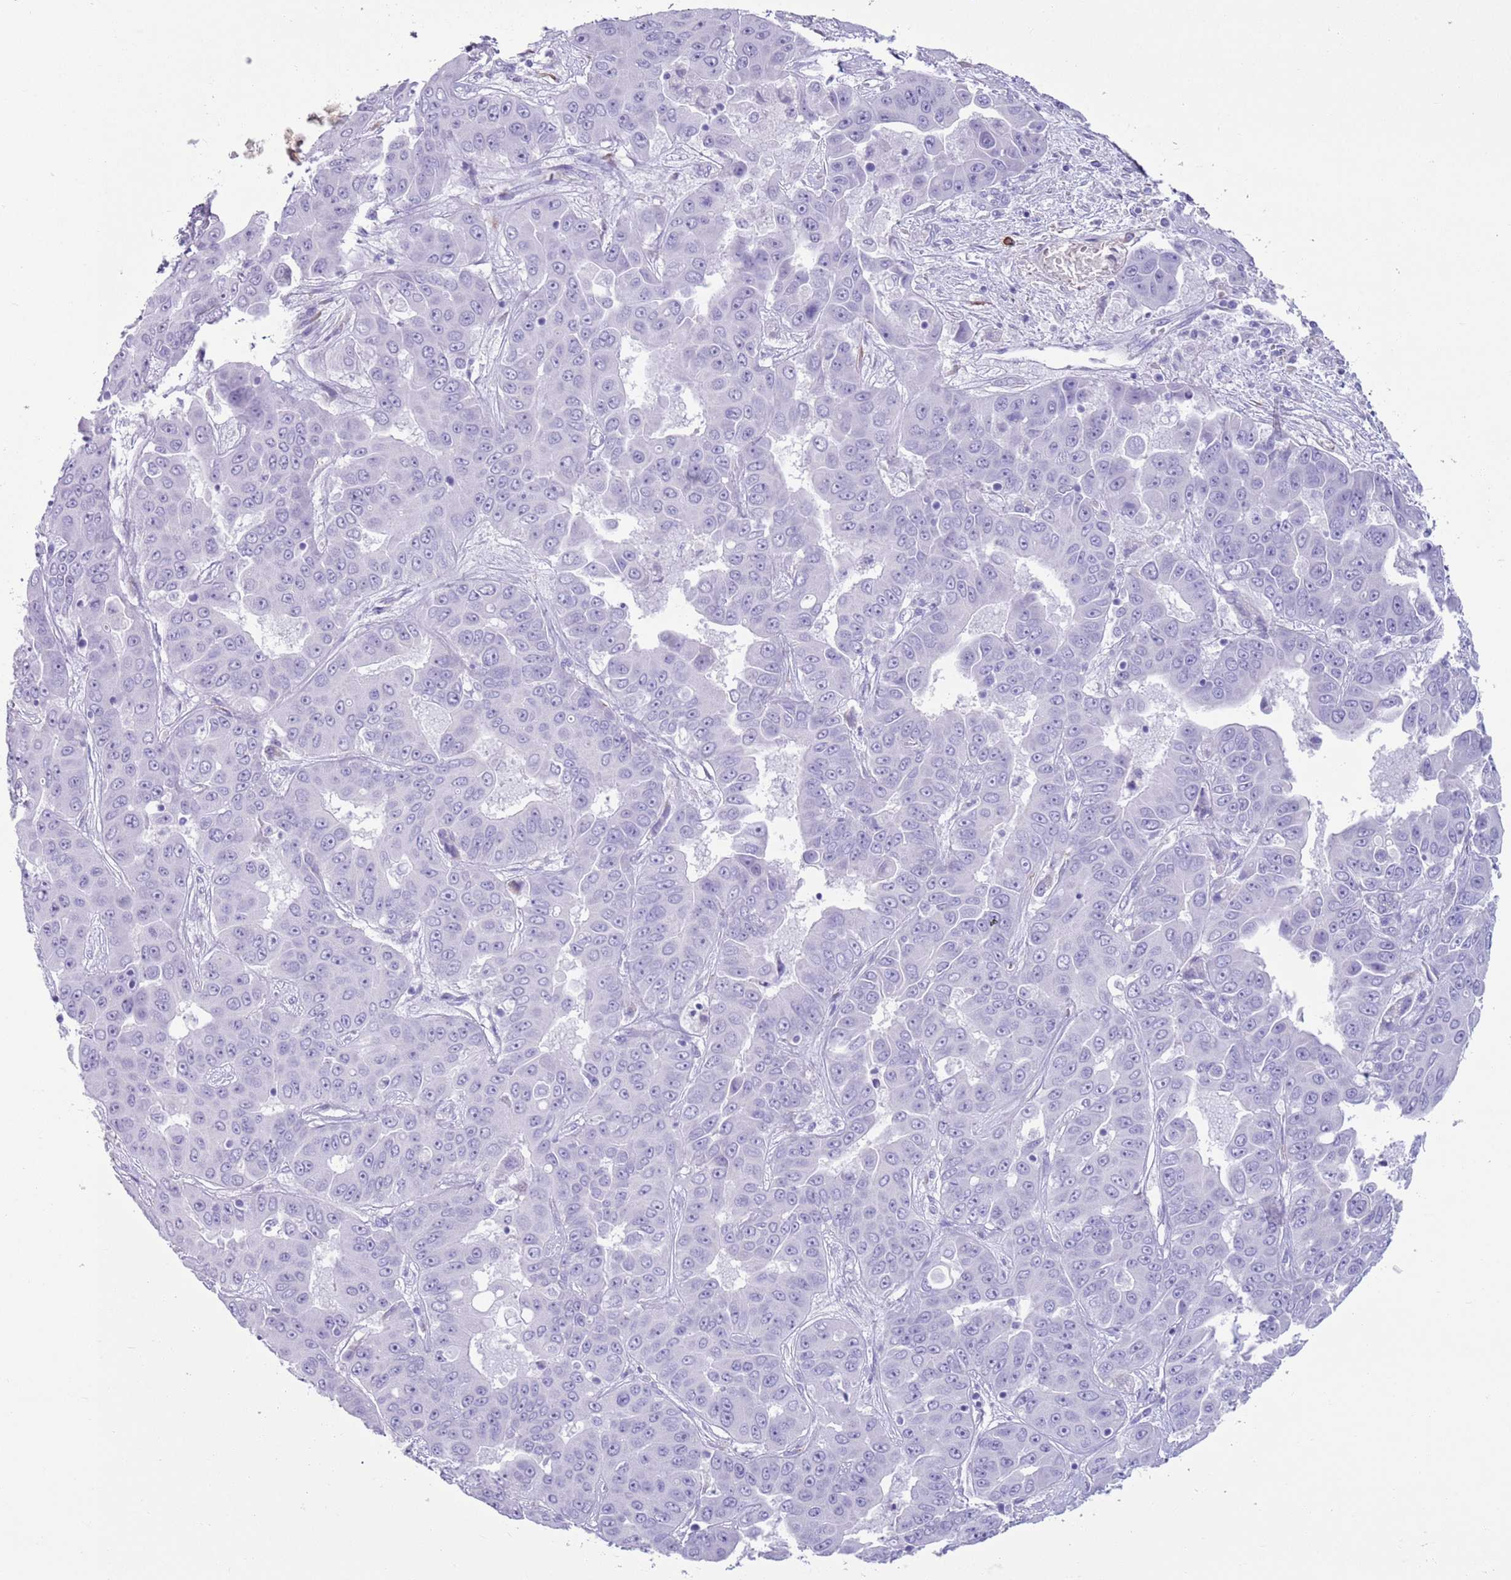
{"staining": {"intensity": "negative", "quantity": "none", "location": "none"}, "tissue": "liver cancer", "cell_type": "Tumor cells", "image_type": "cancer", "snomed": [{"axis": "morphology", "description": "Cholangiocarcinoma"}, {"axis": "topography", "description": "Liver"}], "caption": "The histopathology image demonstrates no staining of tumor cells in liver cholangiocarcinoma.", "gene": "LY6G5B", "patient": {"sex": "female", "age": 52}}